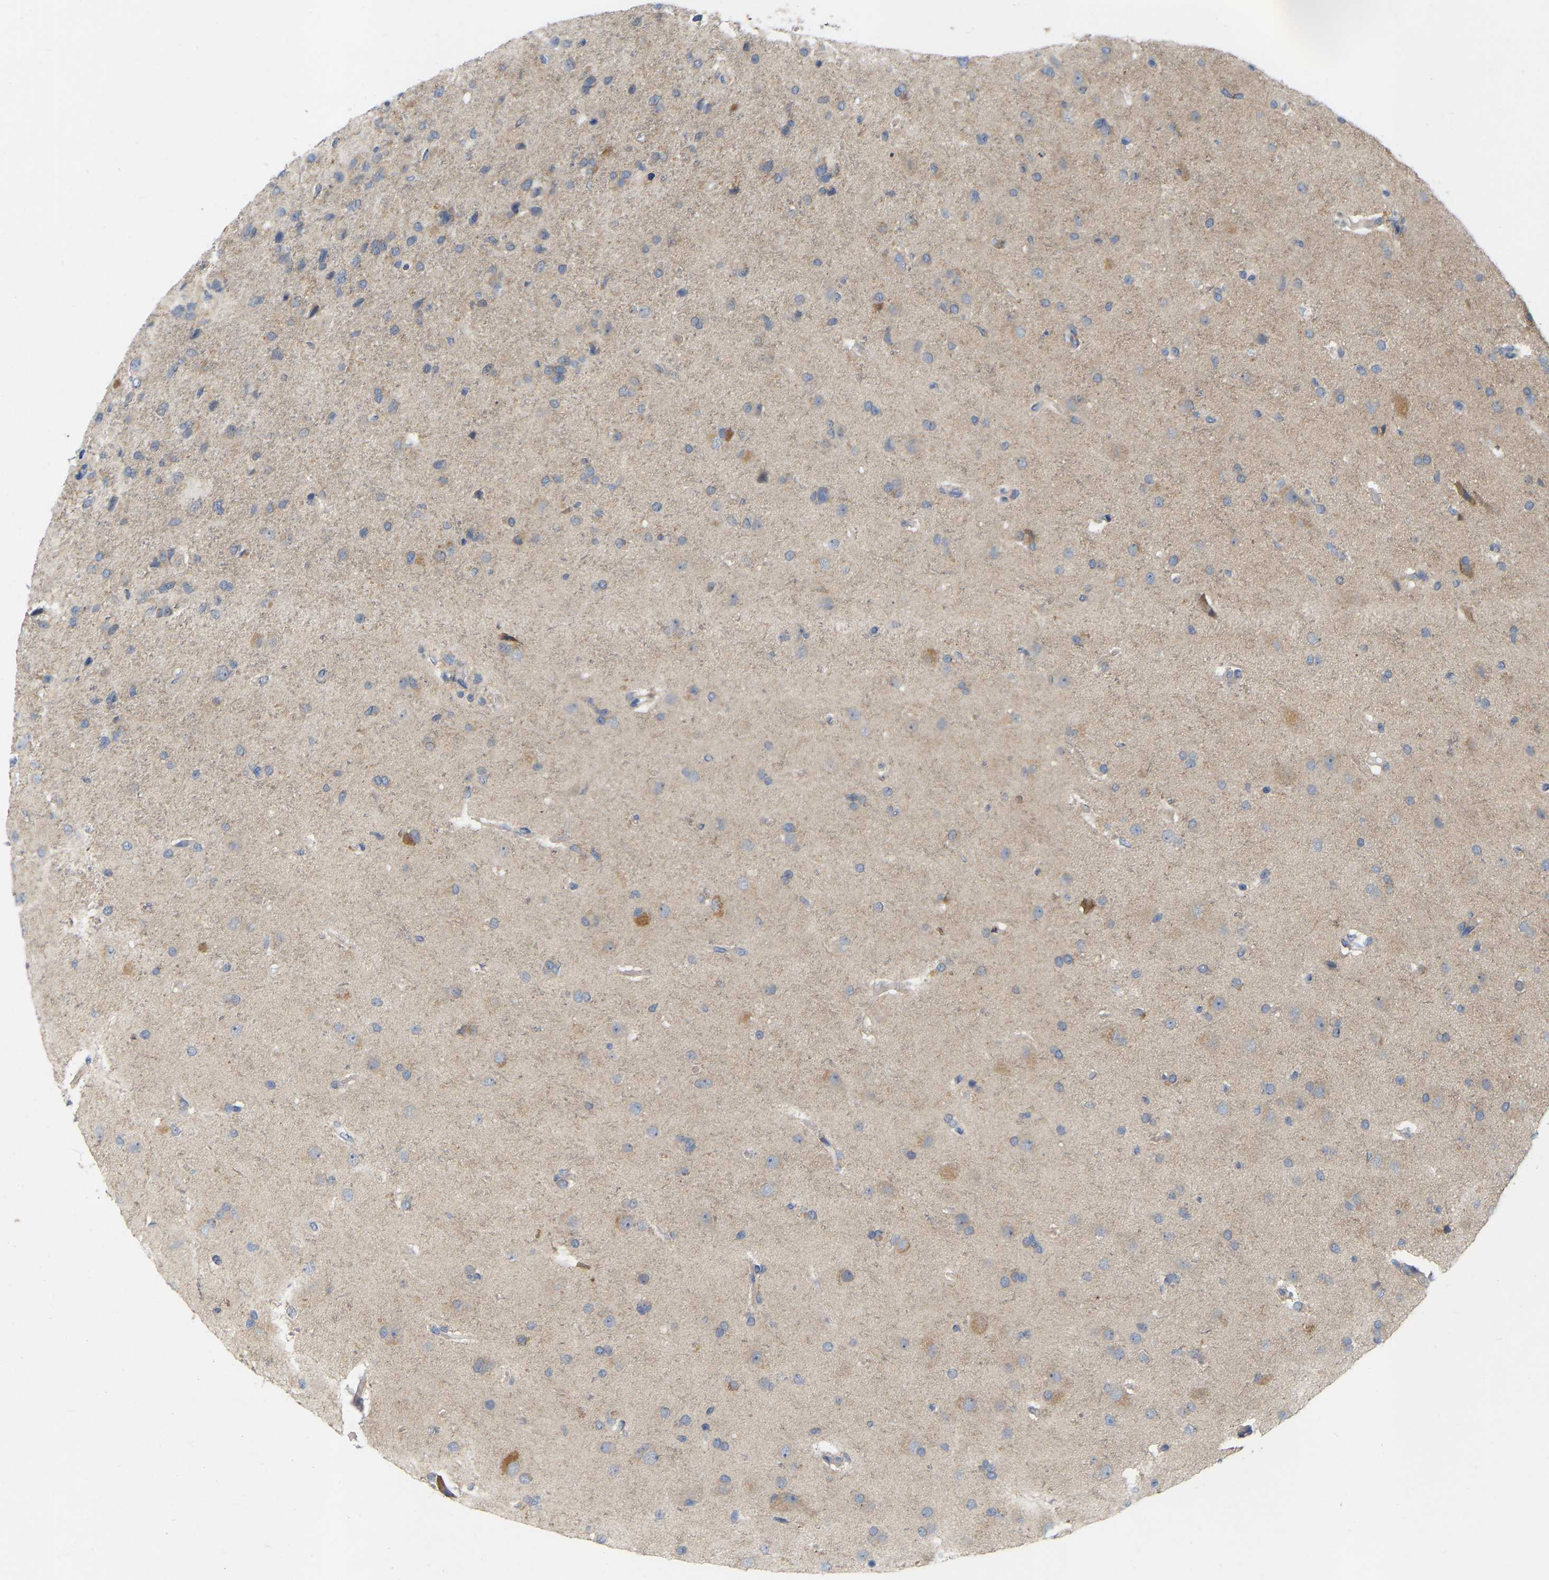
{"staining": {"intensity": "moderate", "quantity": "25%-75%", "location": "cytoplasmic/membranous"}, "tissue": "glioma", "cell_type": "Tumor cells", "image_type": "cancer", "snomed": [{"axis": "morphology", "description": "Glioma, malignant, High grade"}, {"axis": "topography", "description": "Brain"}], "caption": "Tumor cells show medium levels of moderate cytoplasmic/membranous expression in about 25%-75% of cells in glioma. The protein is shown in brown color, while the nuclei are stained blue.", "gene": "WIPI2", "patient": {"sex": "female", "age": 58}}